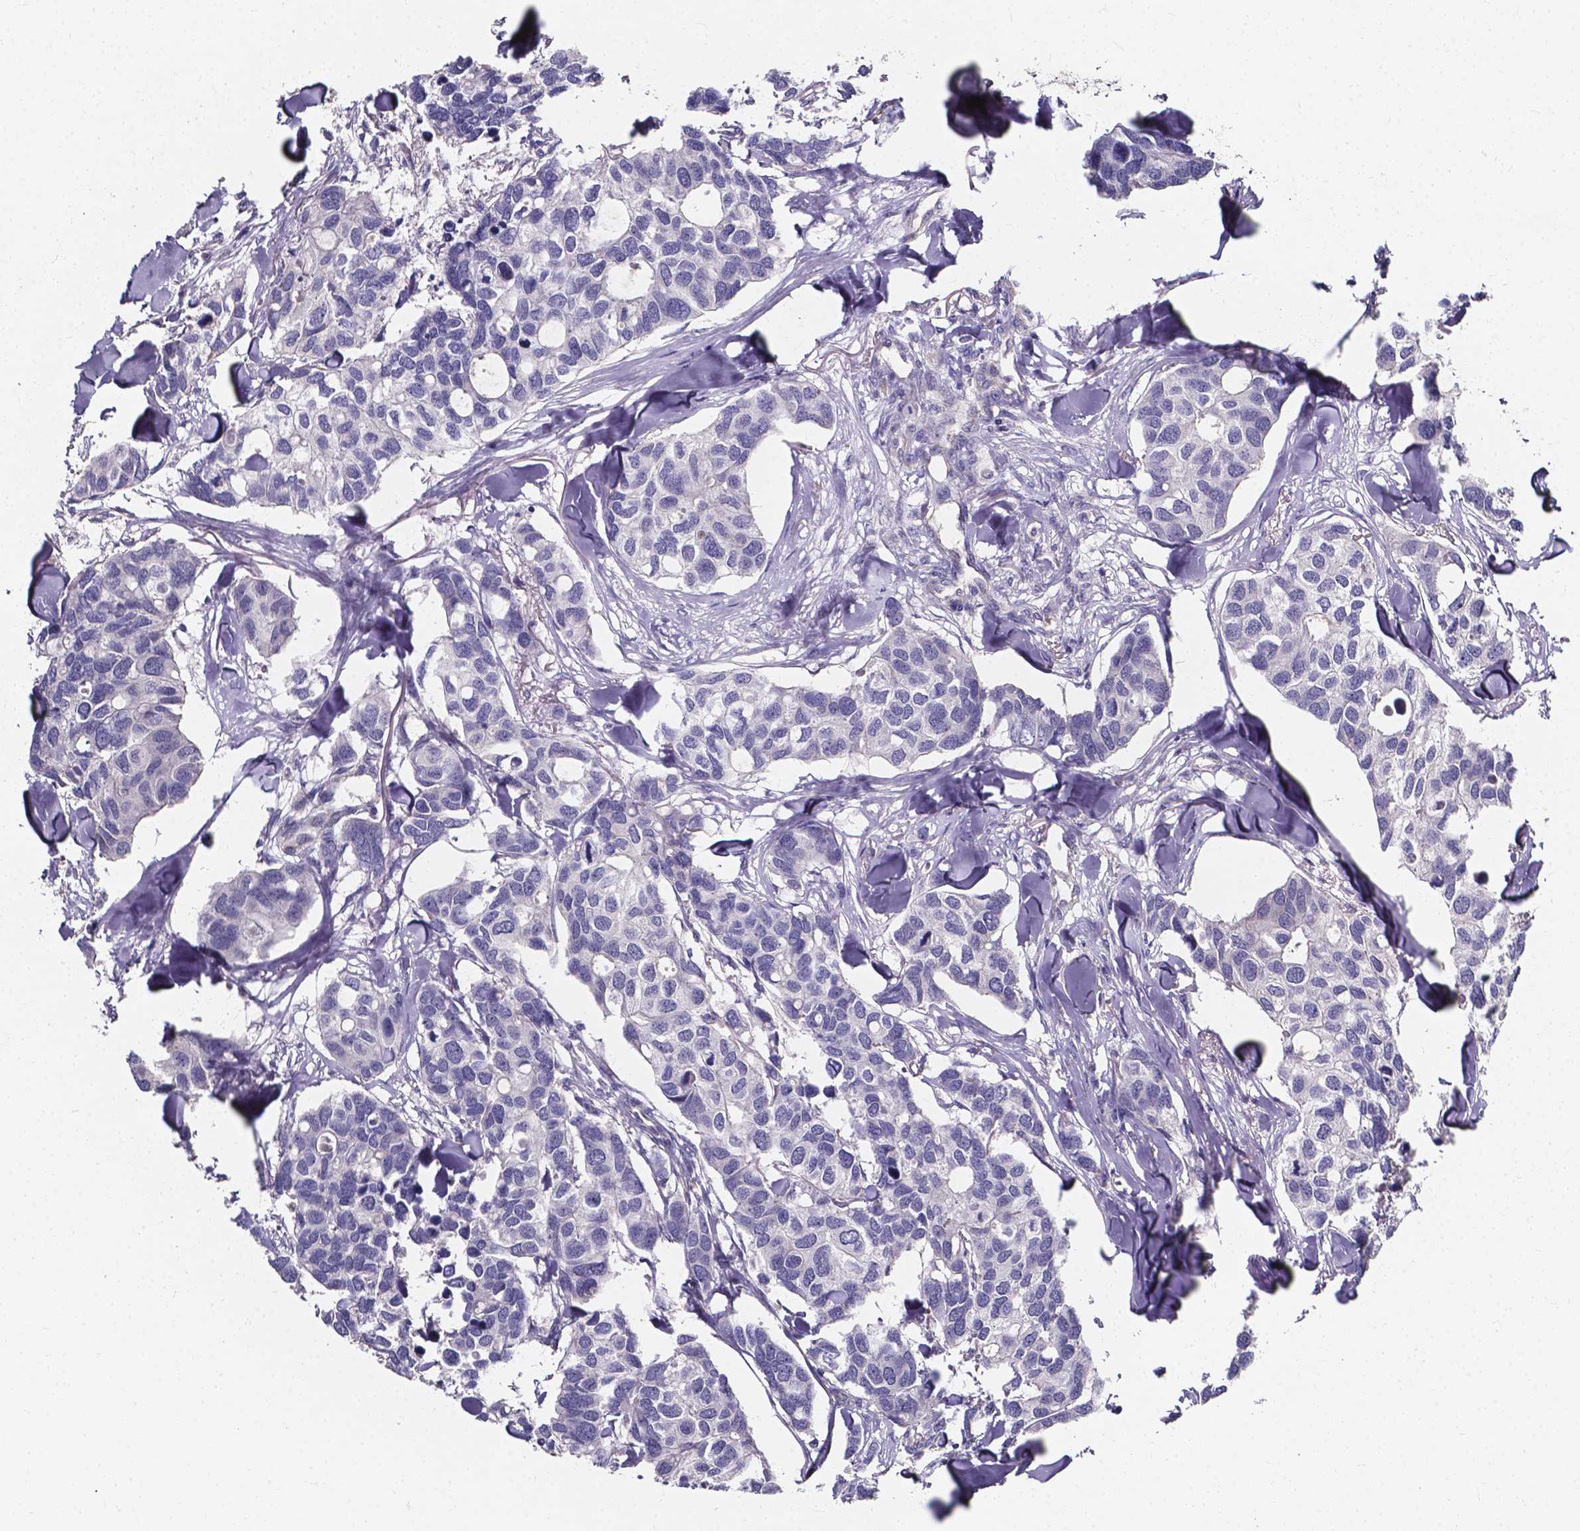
{"staining": {"intensity": "negative", "quantity": "none", "location": "none"}, "tissue": "breast cancer", "cell_type": "Tumor cells", "image_type": "cancer", "snomed": [{"axis": "morphology", "description": "Duct carcinoma"}, {"axis": "topography", "description": "Breast"}], "caption": "Immunohistochemistry (IHC) of human breast cancer (invasive ductal carcinoma) demonstrates no positivity in tumor cells.", "gene": "THEMIS", "patient": {"sex": "female", "age": 83}}